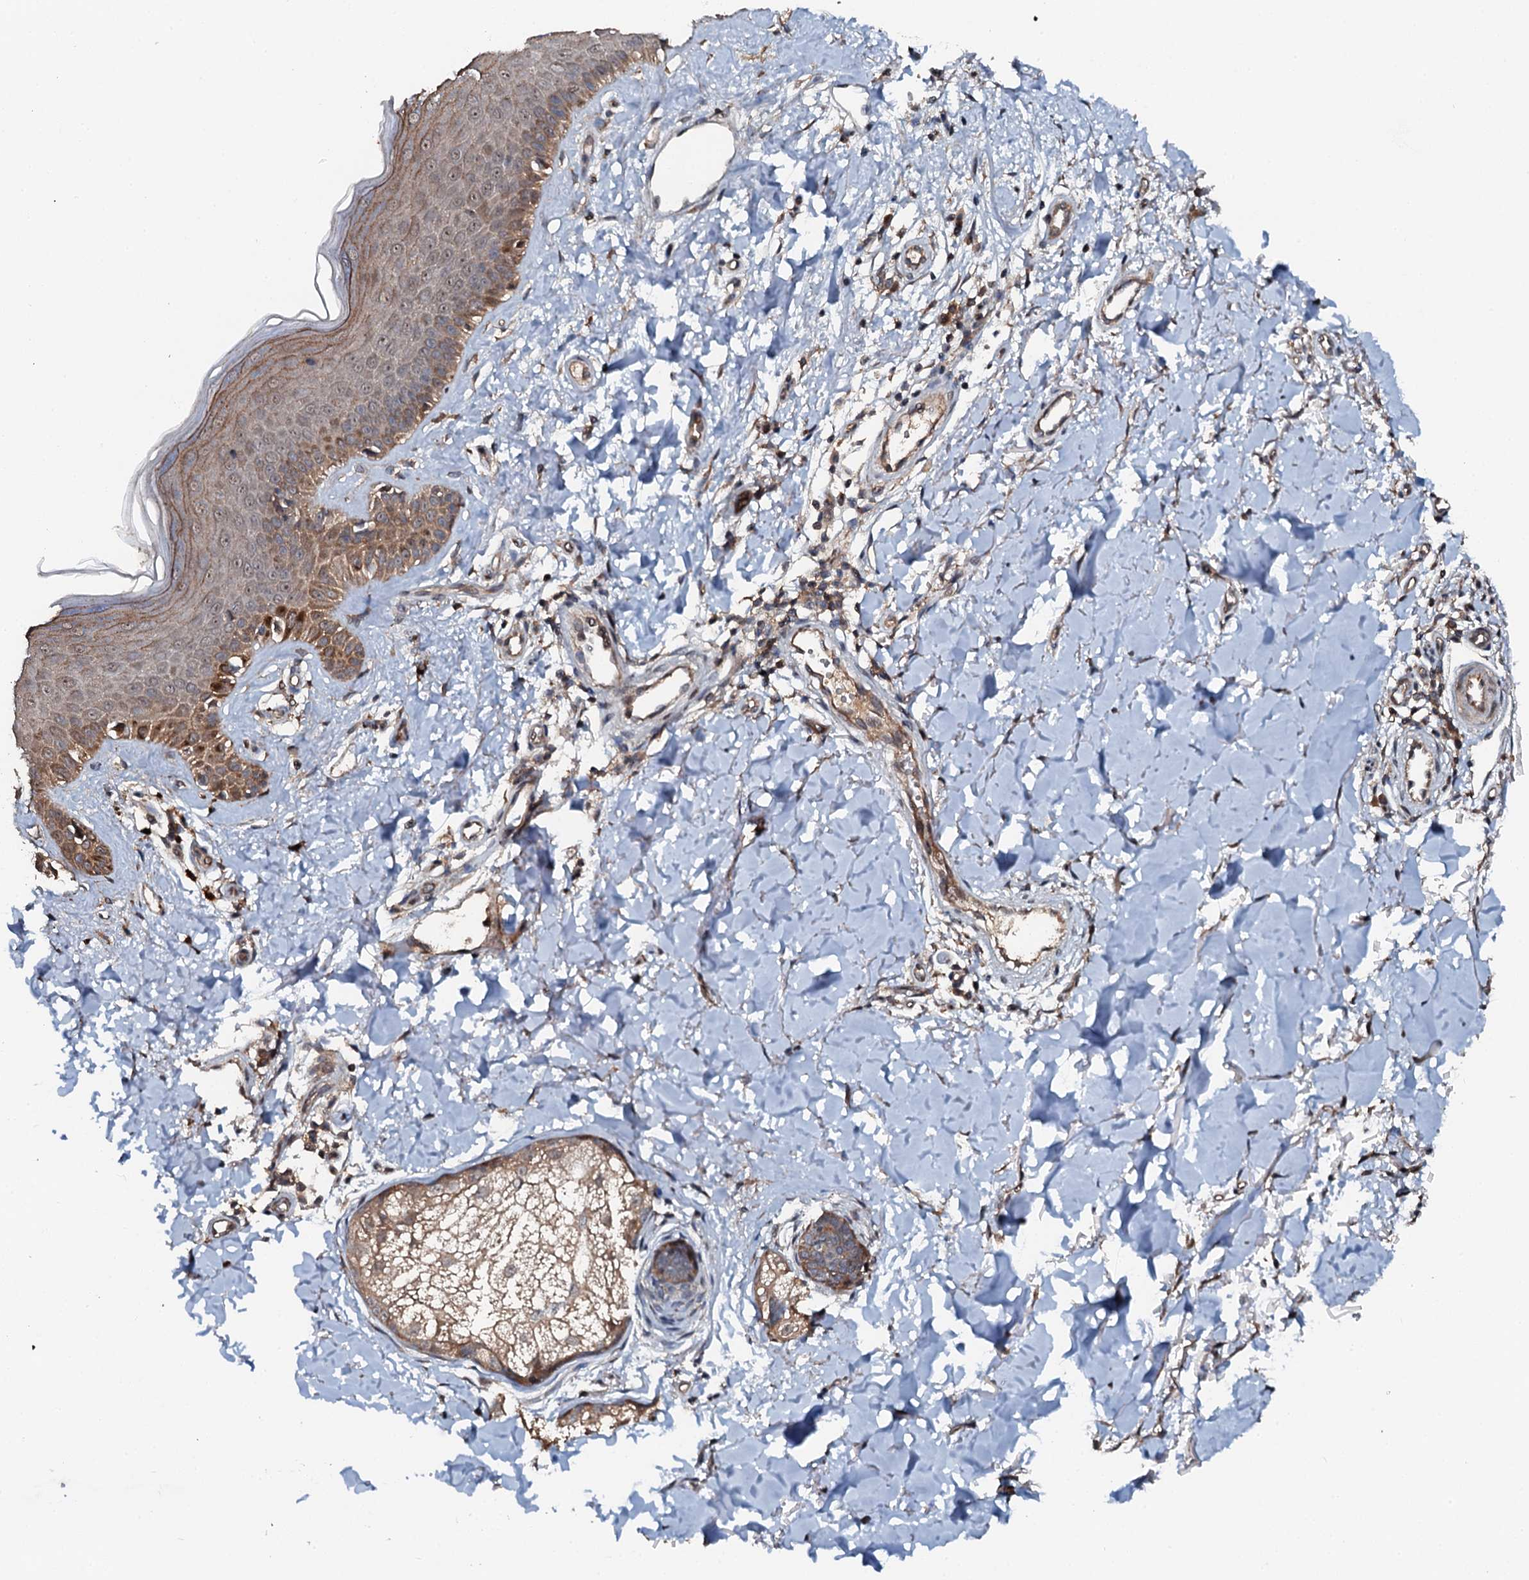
{"staining": {"intensity": "moderate", "quantity": ">75%", "location": "cytoplasmic/membranous"}, "tissue": "skin", "cell_type": "Fibroblasts", "image_type": "normal", "snomed": [{"axis": "morphology", "description": "Normal tissue, NOS"}, {"axis": "topography", "description": "Skin"}], "caption": "A brown stain highlights moderate cytoplasmic/membranous positivity of a protein in fibroblasts of normal skin.", "gene": "FLYWCH1", "patient": {"sex": "male", "age": 52}}